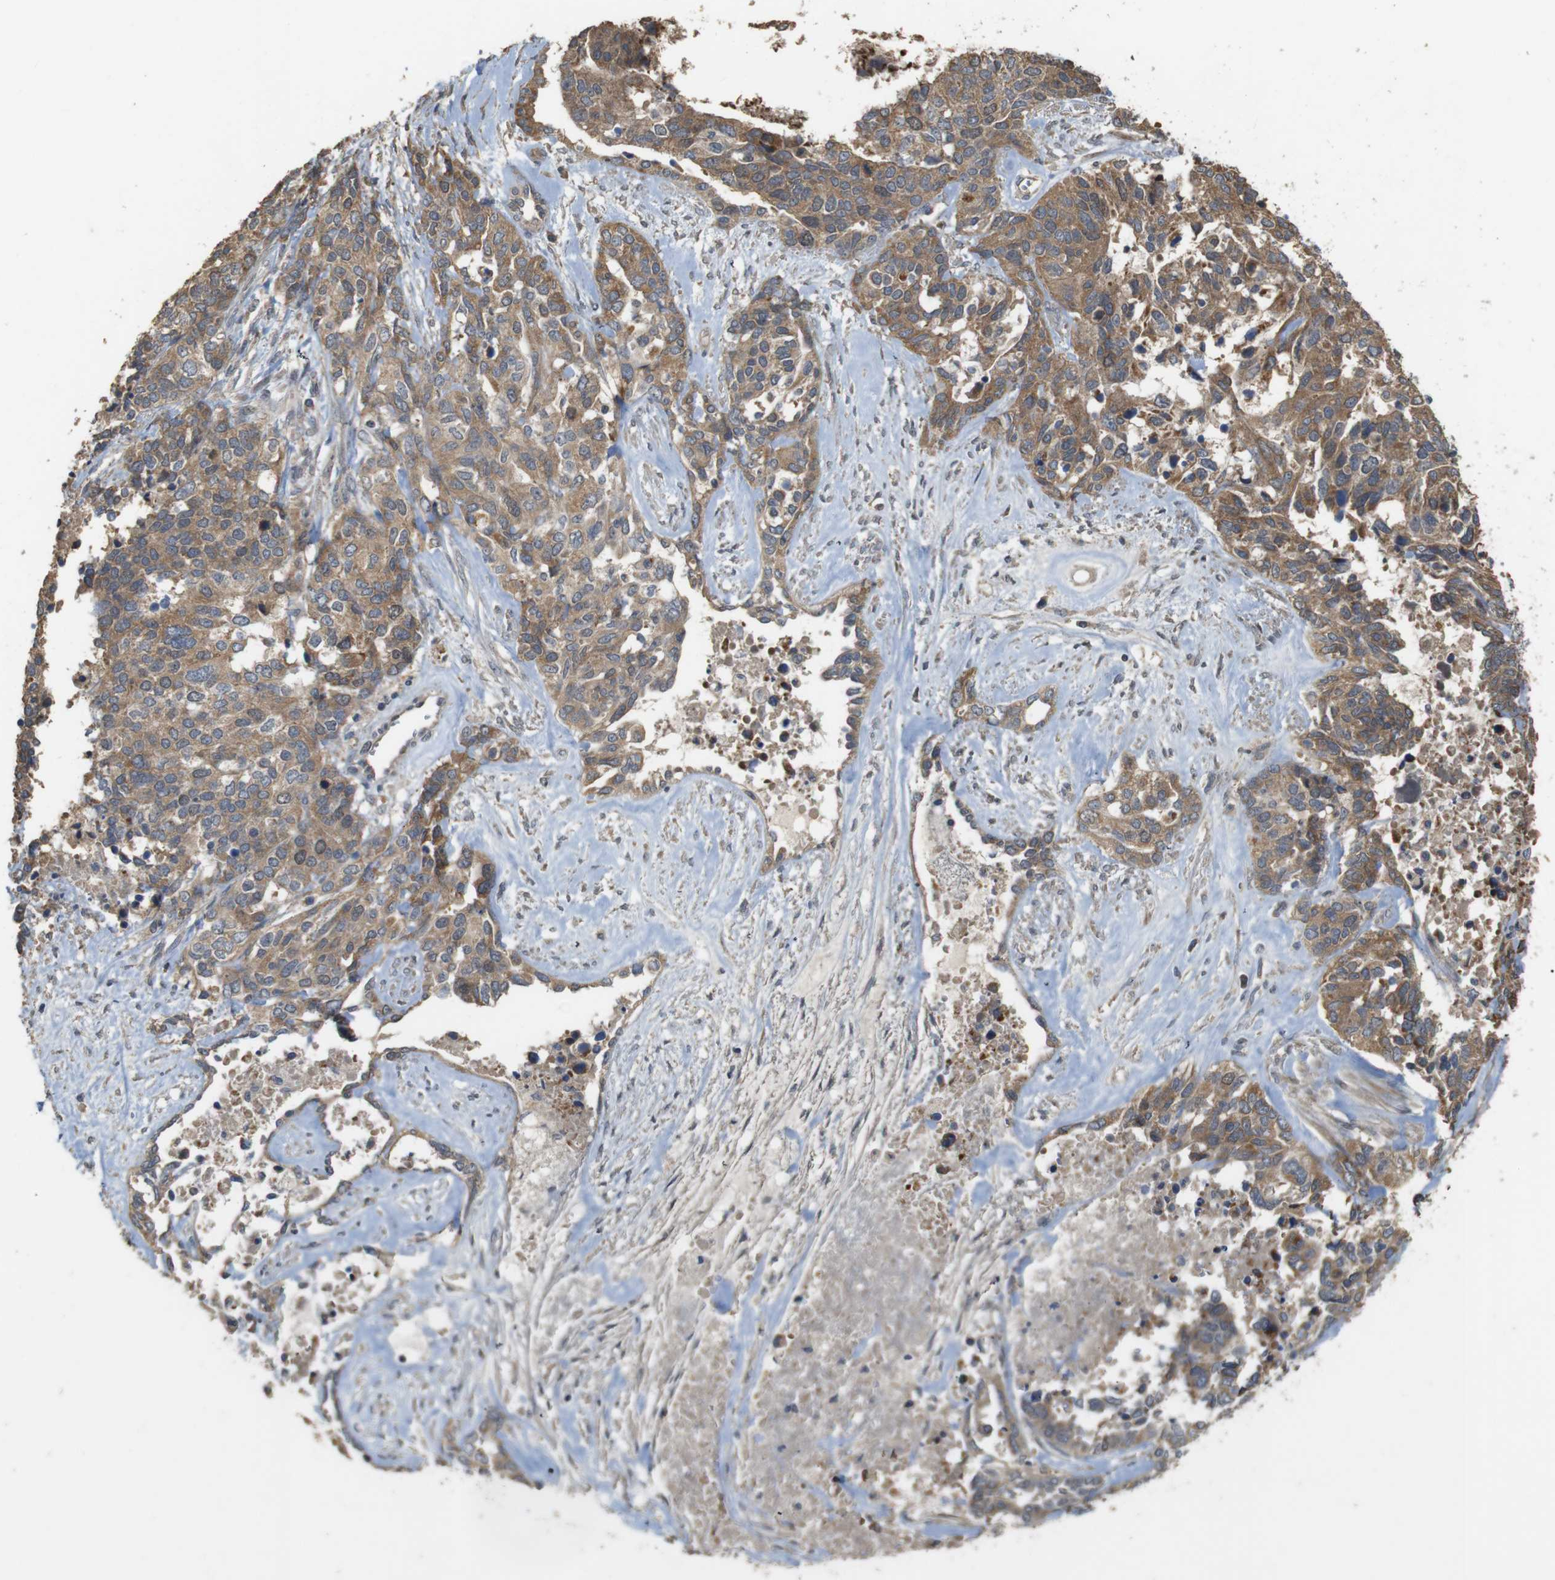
{"staining": {"intensity": "moderate", "quantity": ">75%", "location": "cytoplasmic/membranous"}, "tissue": "ovarian cancer", "cell_type": "Tumor cells", "image_type": "cancer", "snomed": [{"axis": "morphology", "description": "Cystadenocarcinoma, serous, NOS"}, {"axis": "topography", "description": "Ovary"}], "caption": "This is a micrograph of immunohistochemistry (IHC) staining of serous cystadenocarcinoma (ovarian), which shows moderate expression in the cytoplasmic/membranous of tumor cells.", "gene": "PCDHB10", "patient": {"sex": "female", "age": 44}}